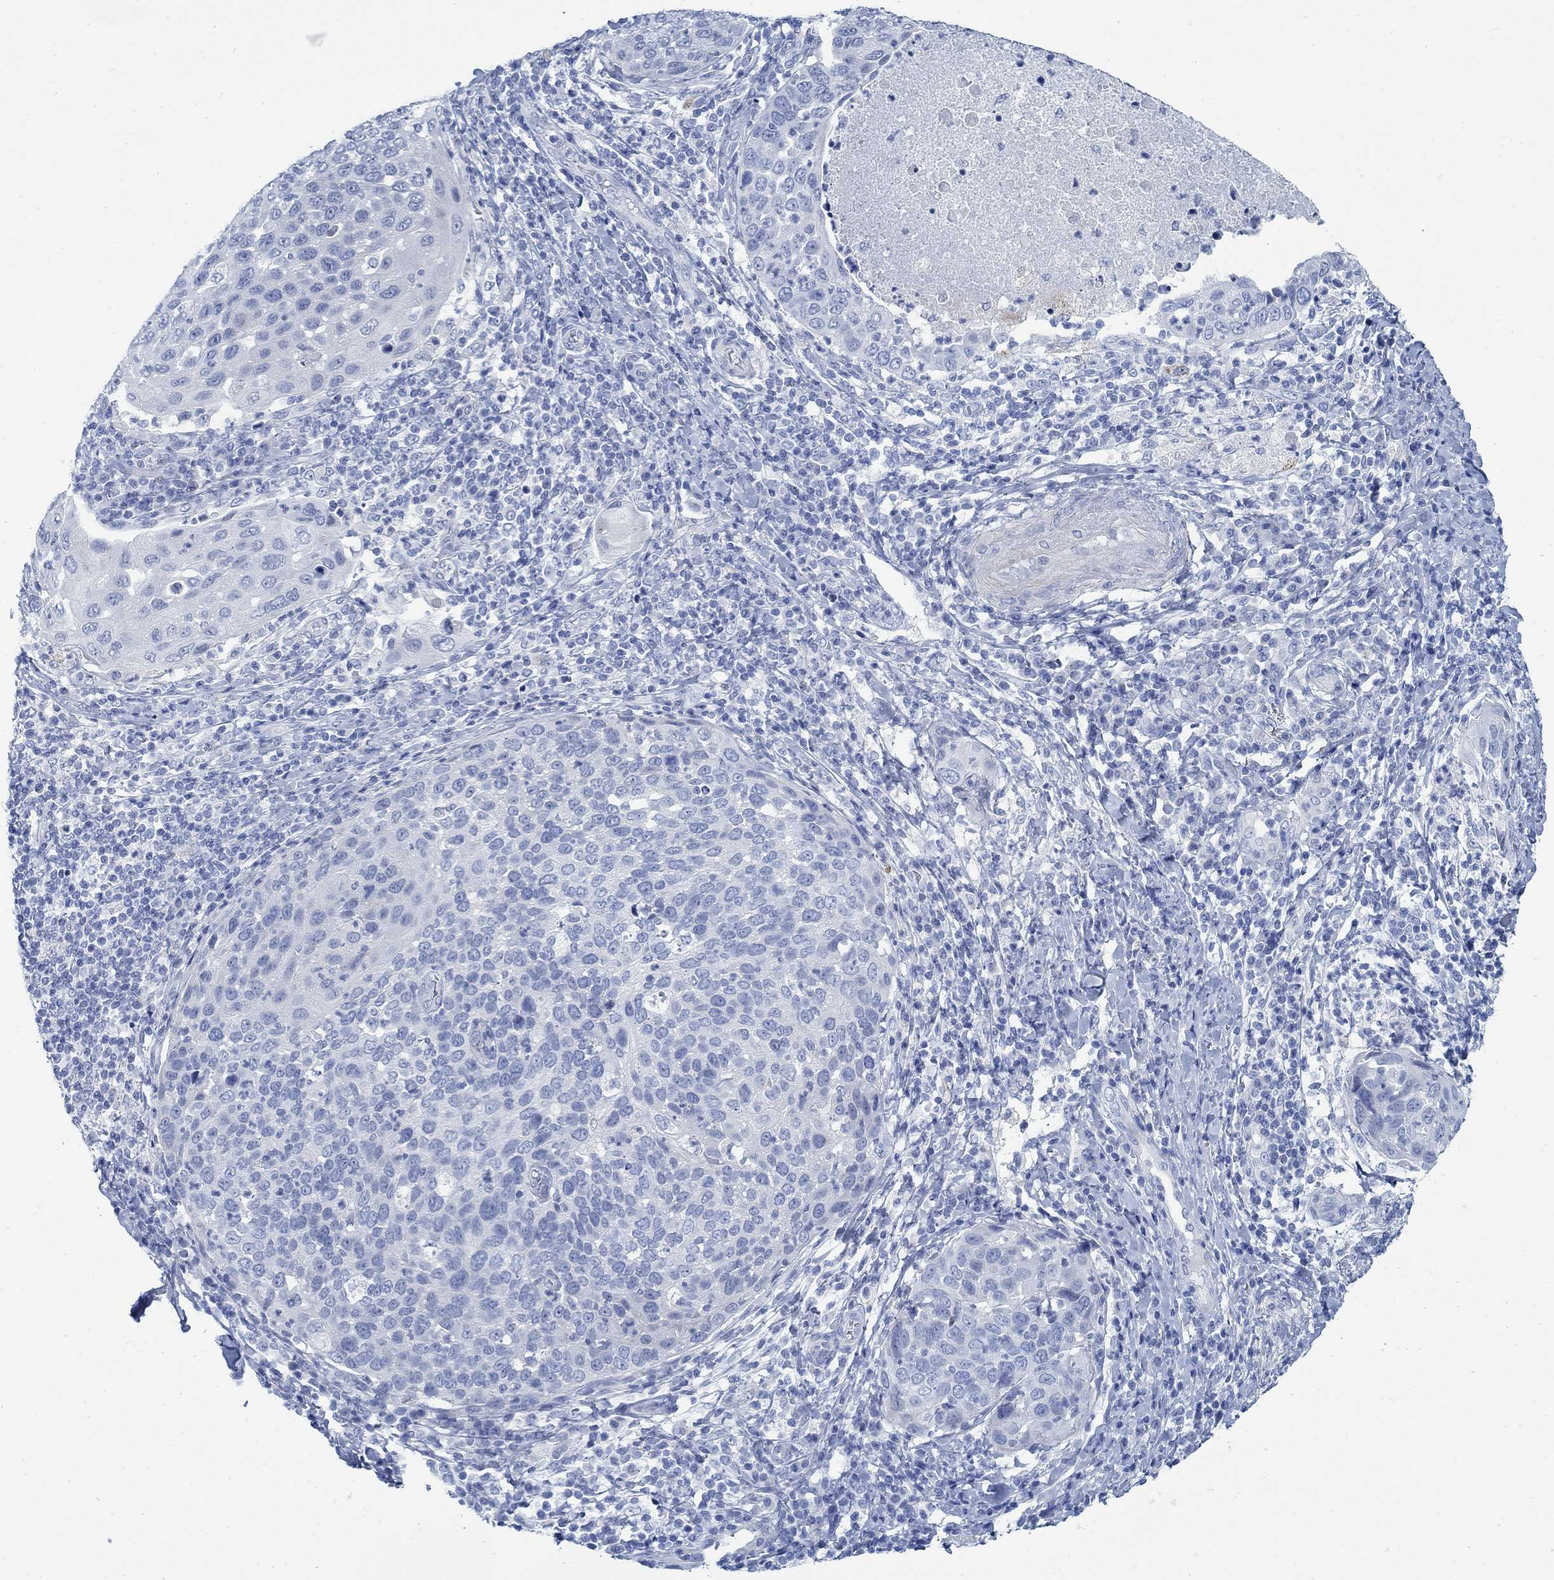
{"staining": {"intensity": "negative", "quantity": "none", "location": "none"}, "tissue": "cervical cancer", "cell_type": "Tumor cells", "image_type": "cancer", "snomed": [{"axis": "morphology", "description": "Squamous cell carcinoma, NOS"}, {"axis": "topography", "description": "Cervix"}], "caption": "Tumor cells show no significant protein positivity in squamous cell carcinoma (cervical).", "gene": "RBM20", "patient": {"sex": "female", "age": 54}}